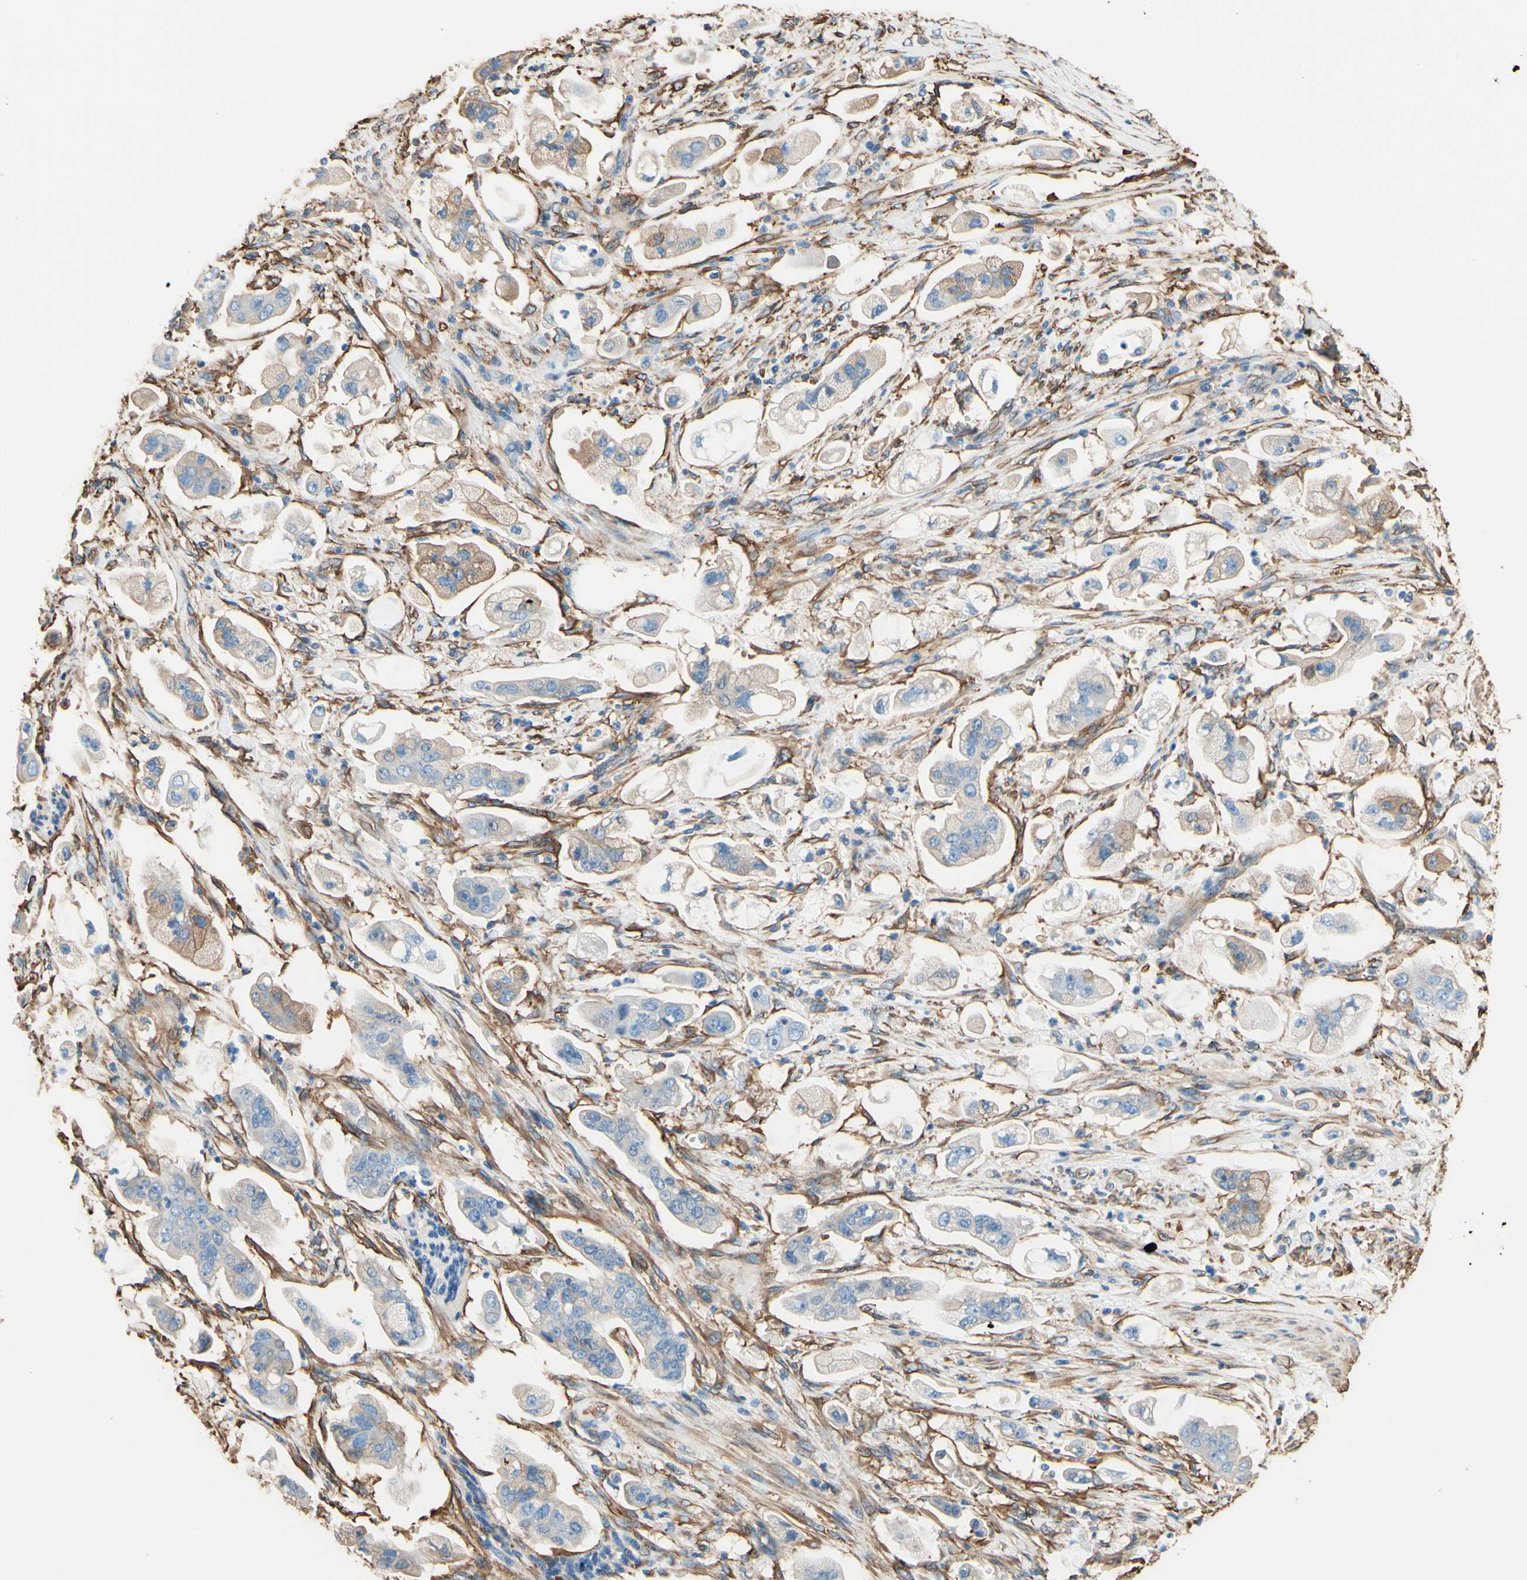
{"staining": {"intensity": "weak", "quantity": "<25%", "location": "cytoplasmic/membranous"}, "tissue": "stomach cancer", "cell_type": "Tumor cells", "image_type": "cancer", "snomed": [{"axis": "morphology", "description": "Adenocarcinoma, NOS"}, {"axis": "topography", "description": "Stomach"}], "caption": "This is an IHC micrograph of human stomach cancer. There is no staining in tumor cells.", "gene": "DPYSL3", "patient": {"sex": "male", "age": 62}}